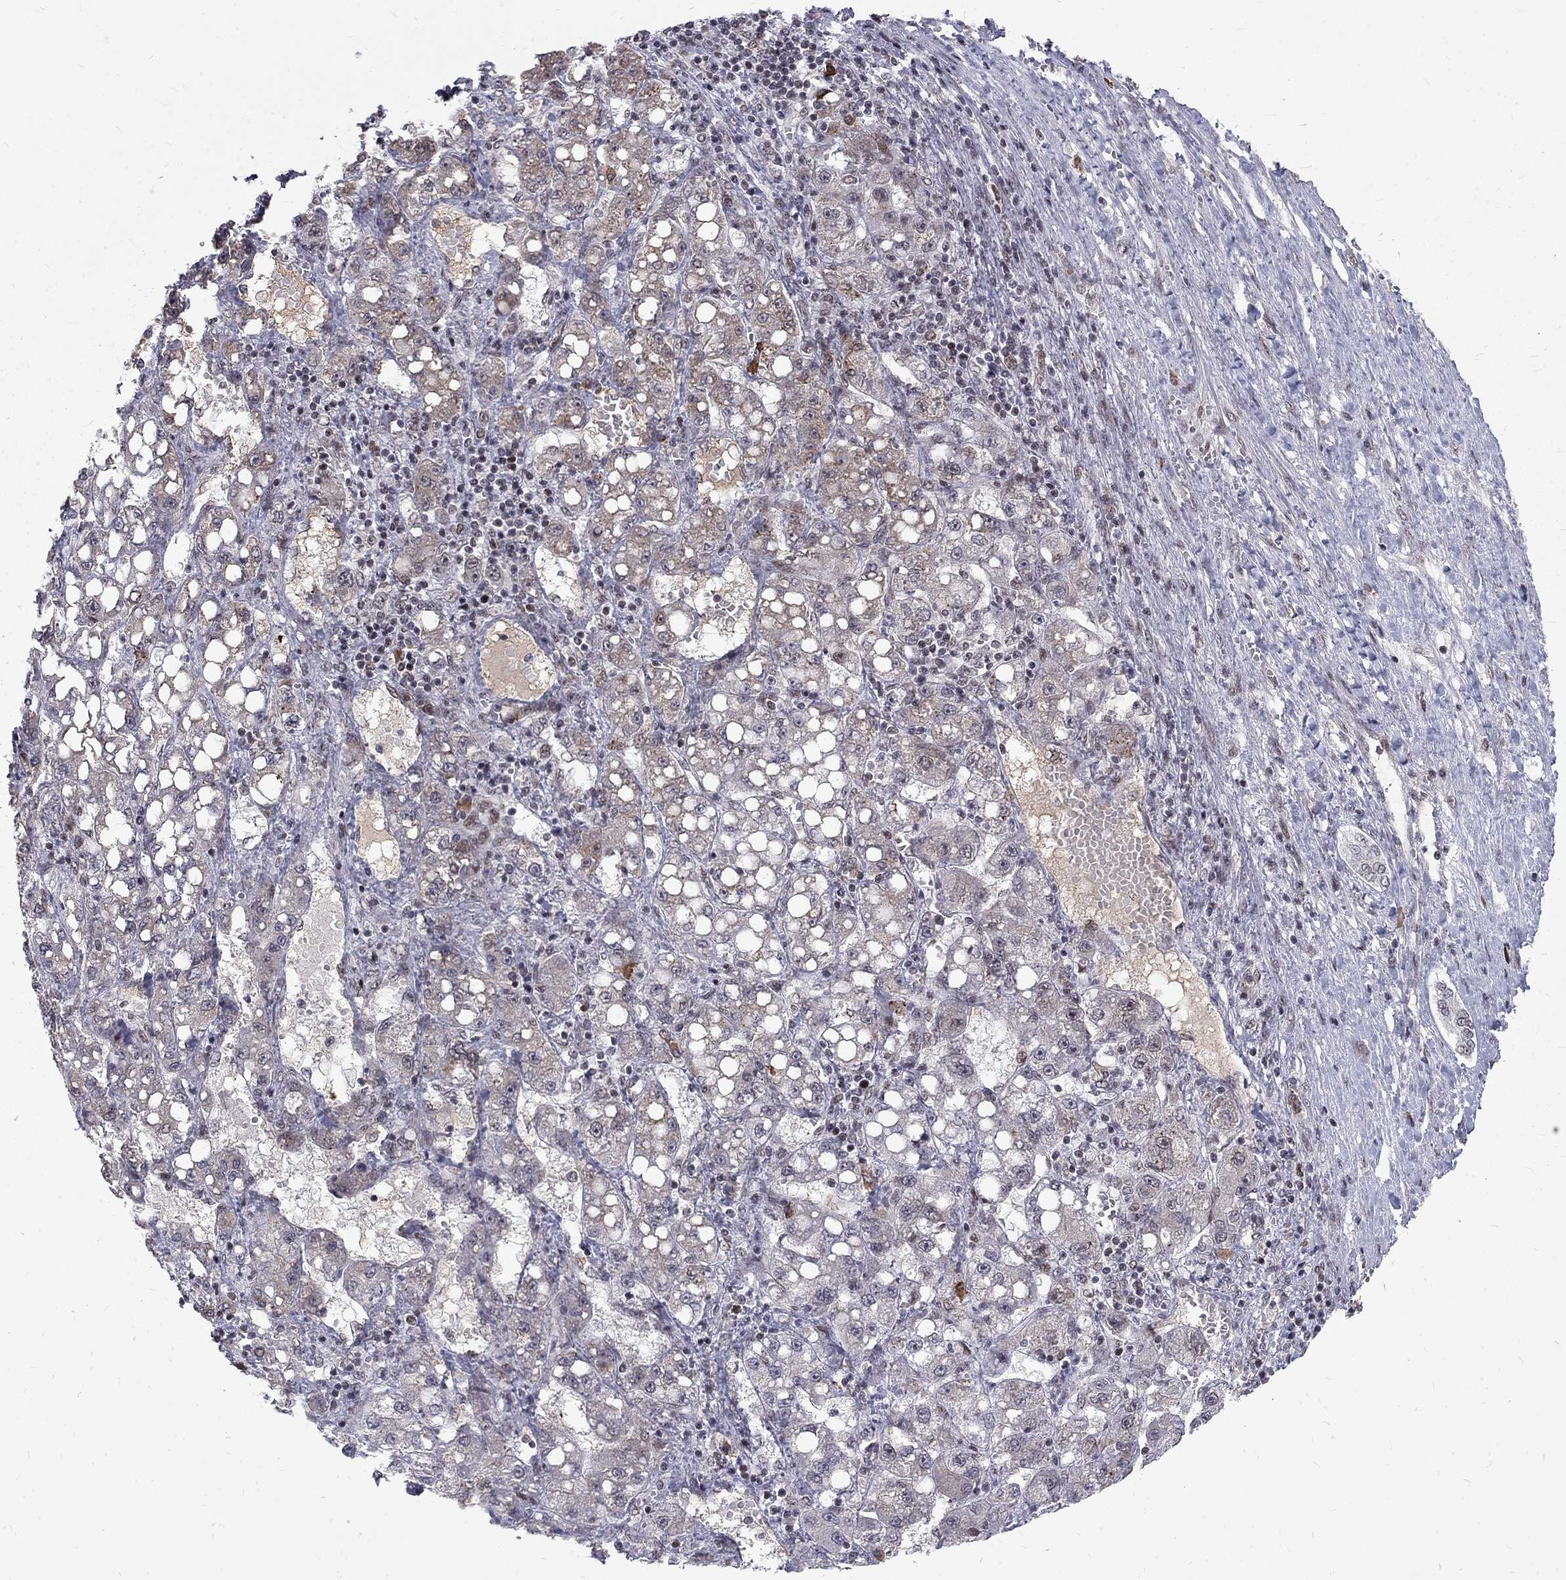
{"staining": {"intensity": "negative", "quantity": "none", "location": "none"}, "tissue": "liver cancer", "cell_type": "Tumor cells", "image_type": "cancer", "snomed": [{"axis": "morphology", "description": "Carcinoma, Hepatocellular, NOS"}, {"axis": "topography", "description": "Liver"}], "caption": "This is a histopathology image of IHC staining of liver cancer, which shows no positivity in tumor cells.", "gene": "TCEAL1", "patient": {"sex": "female", "age": 65}}